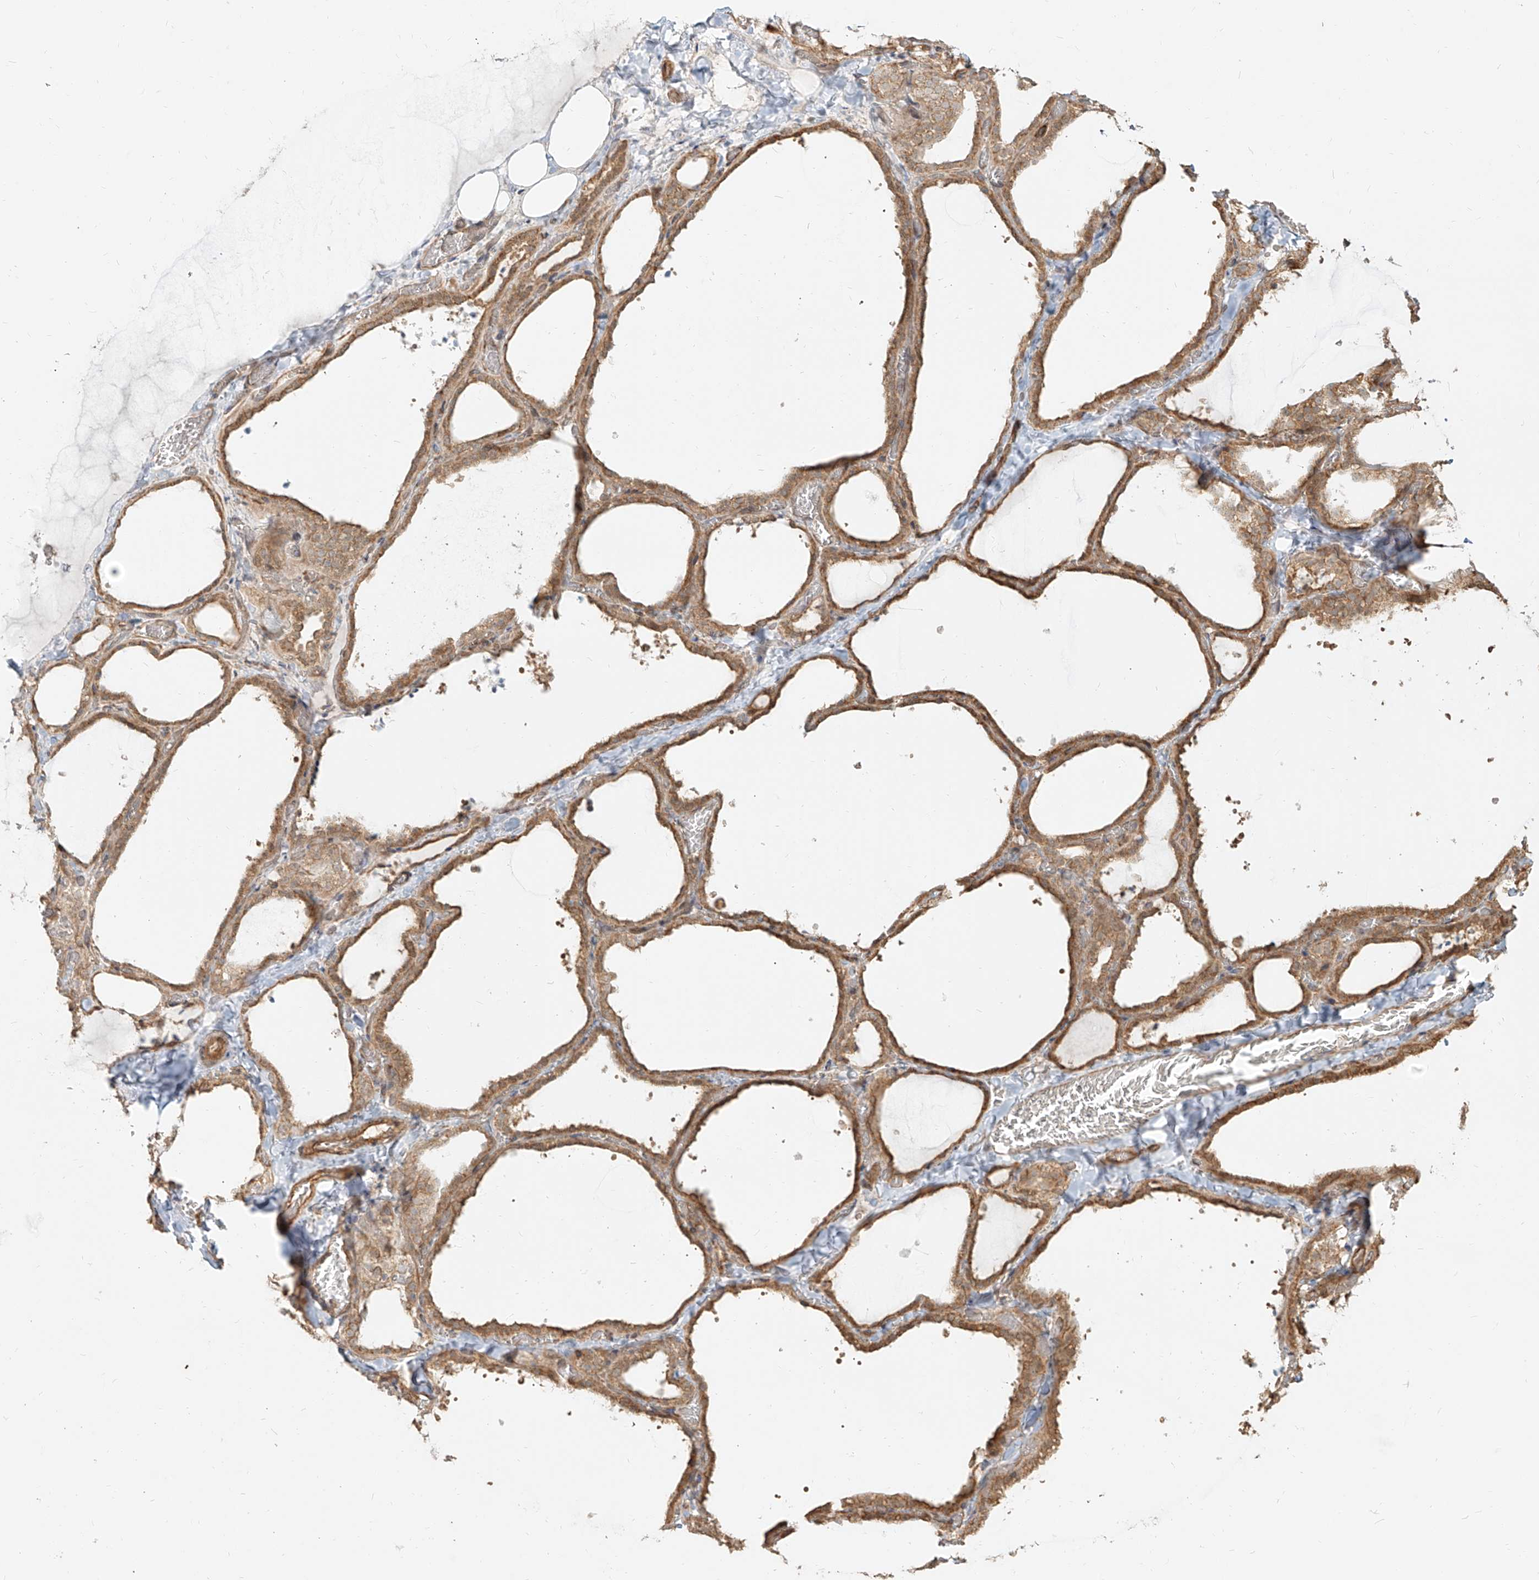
{"staining": {"intensity": "moderate", "quantity": ">75%", "location": "cytoplasmic/membranous"}, "tissue": "thyroid gland", "cell_type": "Glandular cells", "image_type": "normal", "snomed": [{"axis": "morphology", "description": "Normal tissue, NOS"}, {"axis": "topography", "description": "Thyroid gland"}], "caption": "The micrograph reveals immunohistochemical staining of normal thyroid gland. There is moderate cytoplasmic/membranous positivity is appreciated in about >75% of glandular cells. (IHC, brightfield microscopy, high magnification).", "gene": "UBE2K", "patient": {"sex": "female", "age": 22}}